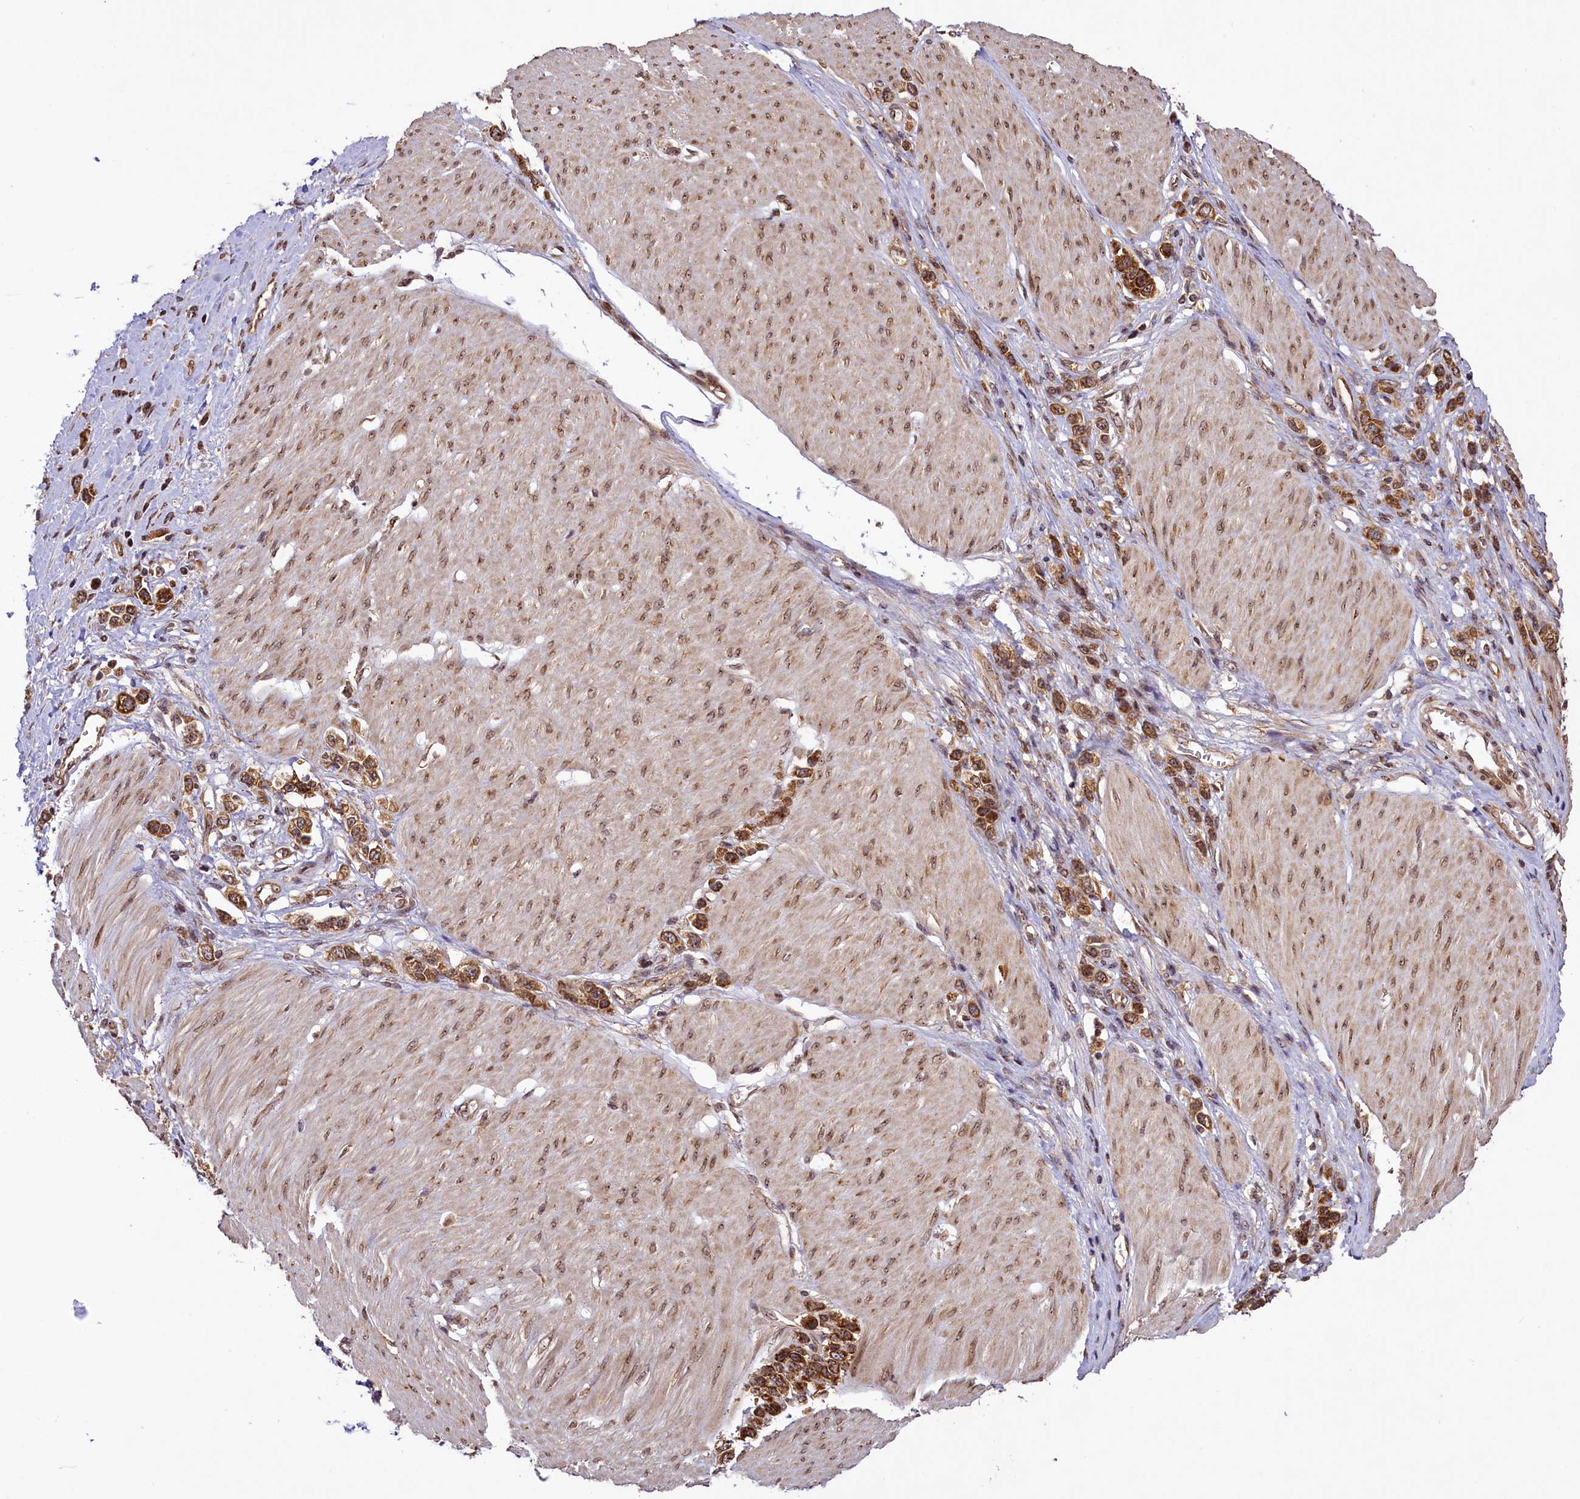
{"staining": {"intensity": "moderate", "quantity": ">75%", "location": "cytoplasmic/membranous"}, "tissue": "stomach cancer", "cell_type": "Tumor cells", "image_type": "cancer", "snomed": [{"axis": "morphology", "description": "Normal tissue, NOS"}, {"axis": "morphology", "description": "Adenocarcinoma, NOS"}, {"axis": "topography", "description": "Stomach, upper"}, {"axis": "topography", "description": "Stomach"}], "caption": "Tumor cells demonstrate moderate cytoplasmic/membranous positivity in approximately >75% of cells in adenocarcinoma (stomach). The staining is performed using DAB (3,3'-diaminobenzidine) brown chromogen to label protein expression. The nuclei are counter-stained blue using hematoxylin.", "gene": "LARP4", "patient": {"sex": "female", "age": 65}}